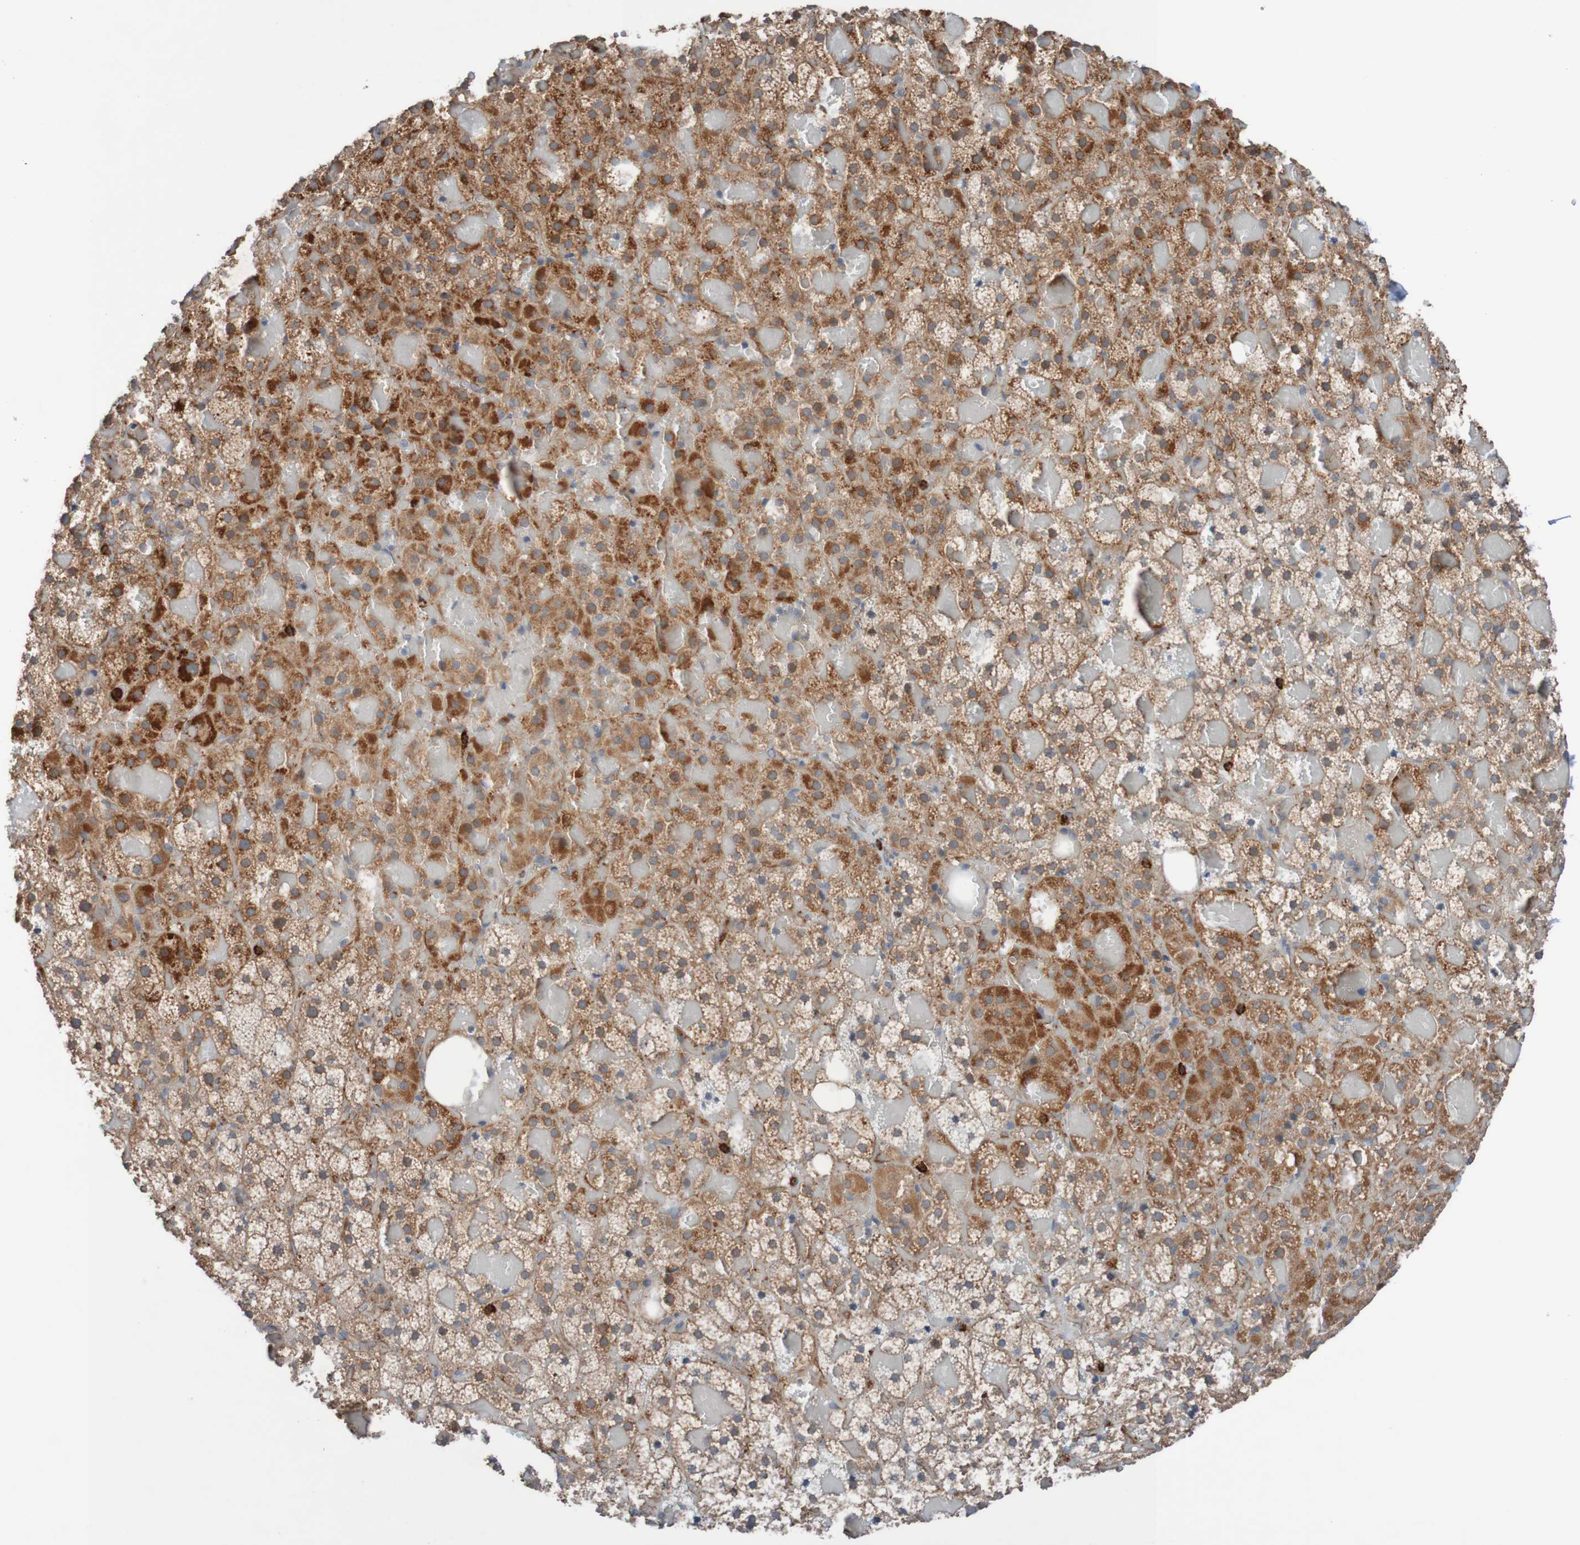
{"staining": {"intensity": "strong", "quantity": ">75%", "location": "cytoplasmic/membranous"}, "tissue": "adrenal gland", "cell_type": "Glandular cells", "image_type": "normal", "snomed": [{"axis": "morphology", "description": "Normal tissue, NOS"}, {"axis": "topography", "description": "Adrenal gland"}], "caption": "The micrograph shows immunohistochemical staining of normal adrenal gland. There is strong cytoplasmic/membranous staining is present in approximately >75% of glandular cells. Nuclei are stained in blue.", "gene": "ST8SIA6", "patient": {"sex": "female", "age": 59}}